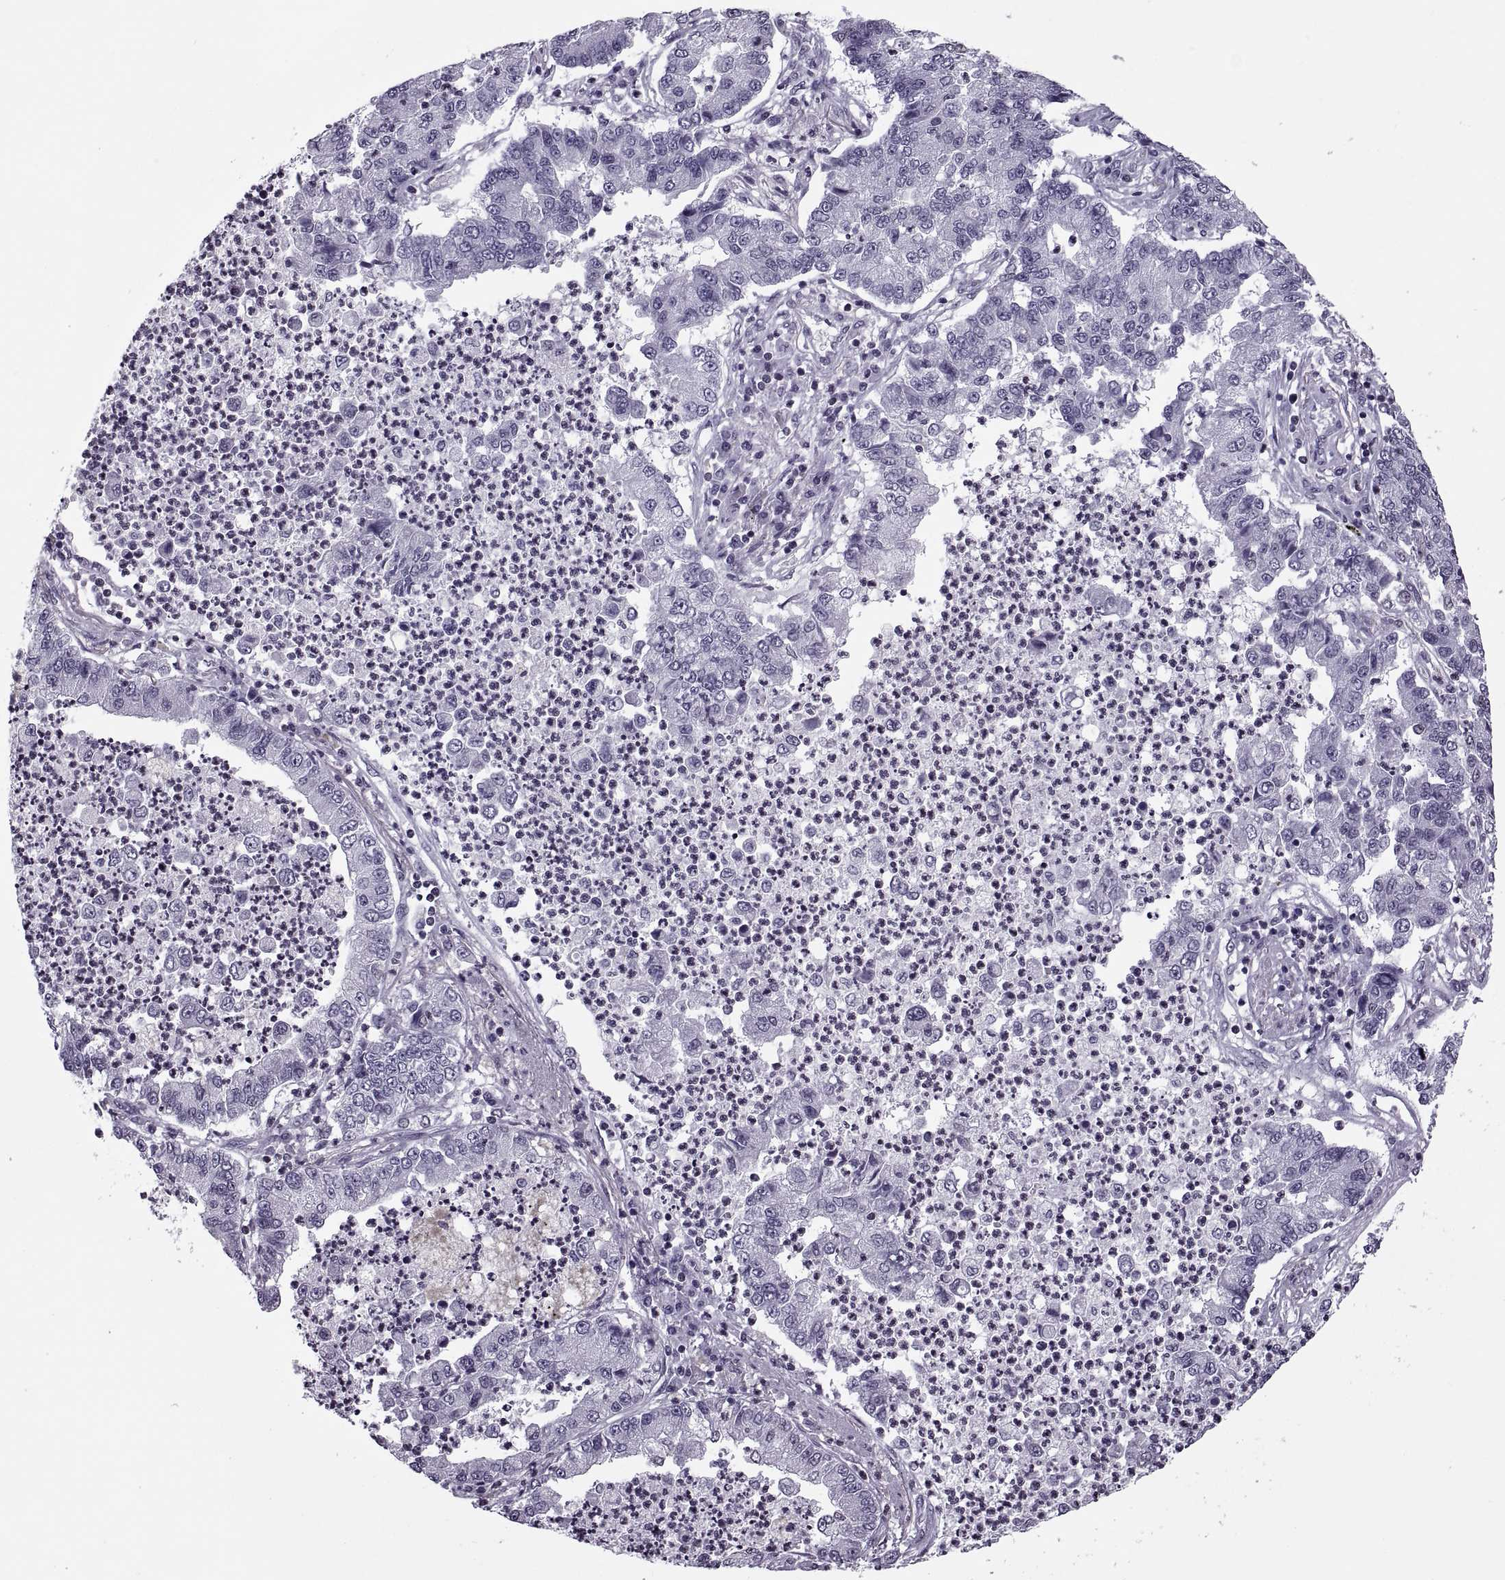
{"staining": {"intensity": "negative", "quantity": "none", "location": "none"}, "tissue": "lung cancer", "cell_type": "Tumor cells", "image_type": "cancer", "snomed": [{"axis": "morphology", "description": "Adenocarcinoma, NOS"}, {"axis": "topography", "description": "Lung"}], "caption": "An immunohistochemistry (IHC) micrograph of adenocarcinoma (lung) is shown. There is no staining in tumor cells of adenocarcinoma (lung). (DAB immunohistochemistry (IHC) visualized using brightfield microscopy, high magnification).", "gene": "H1-8", "patient": {"sex": "female", "age": 57}}